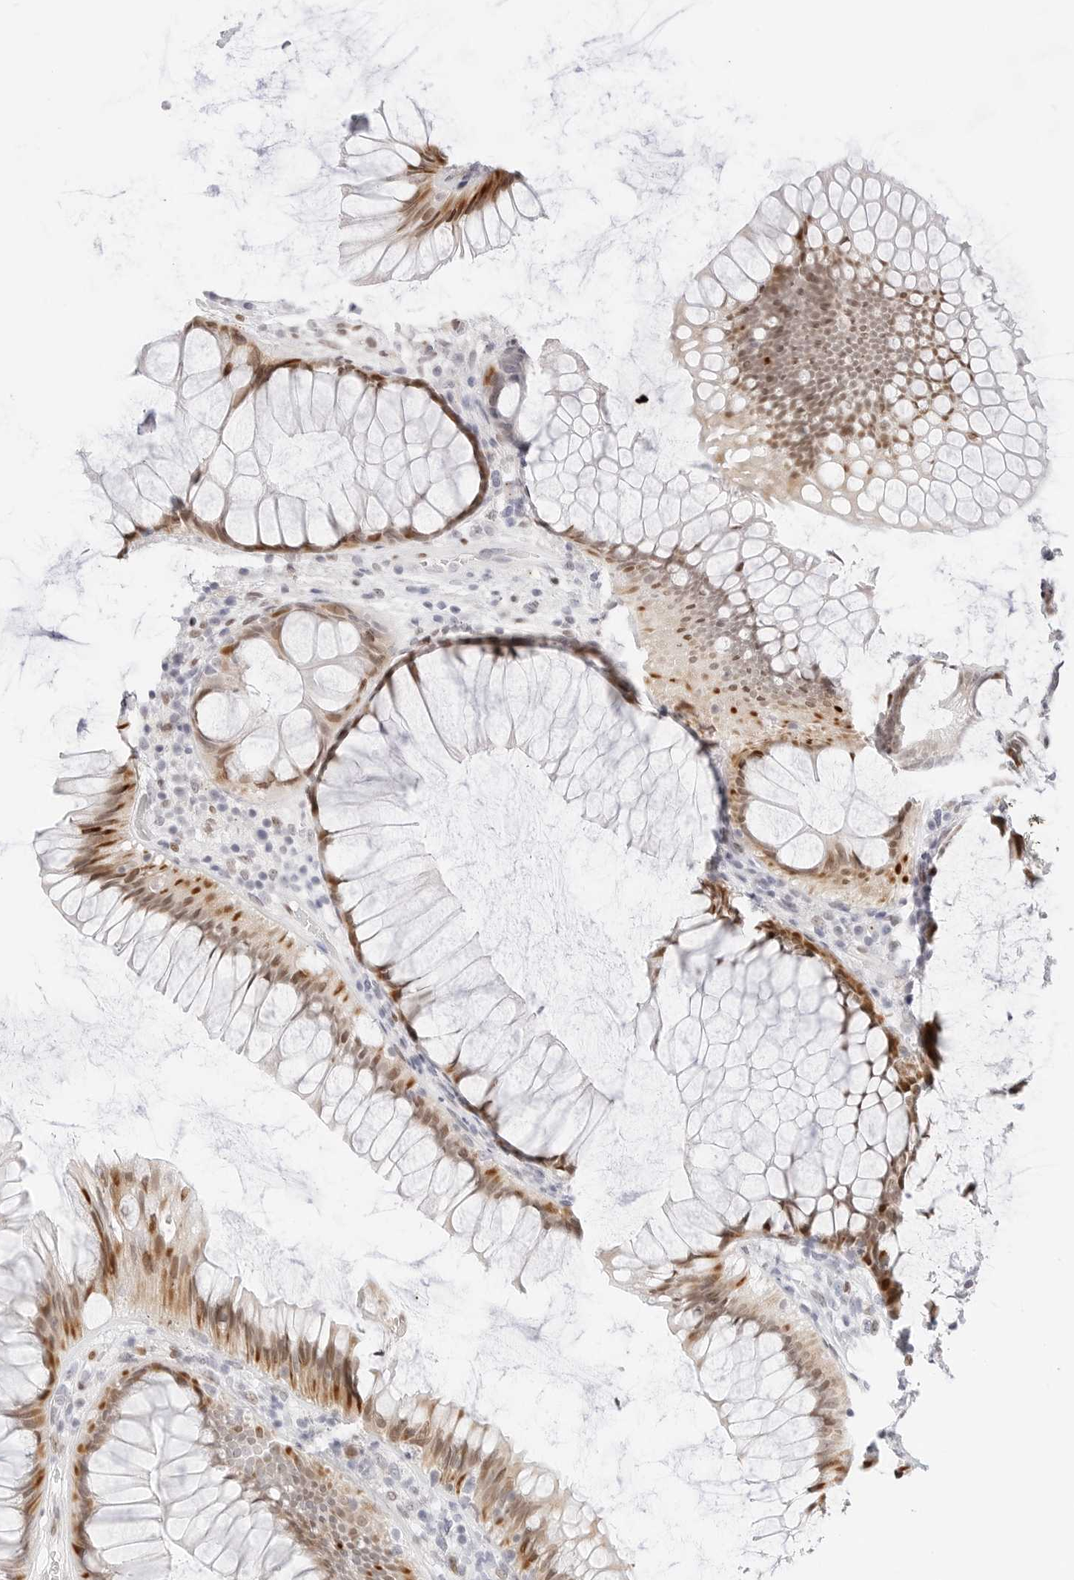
{"staining": {"intensity": "moderate", "quantity": "25%-75%", "location": "cytoplasmic/membranous,nuclear"}, "tissue": "rectum", "cell_type": "Glandular cells", "image_type": "normal", "snomed": [{"axis": "morphology", "description": "Normal tissue, NOS"}, {"axis": "topography", "description": "Rectum"}], "caption": "Immunohistochemical staining of unremarkable rectum shows 25%-75% levels of moderate cytoplasmic/membranous,nuclear protein staining in about 25%-75% of glandular cells.", "gene": "SPIDR", "patient": {"sex": "male", "age": 51}}